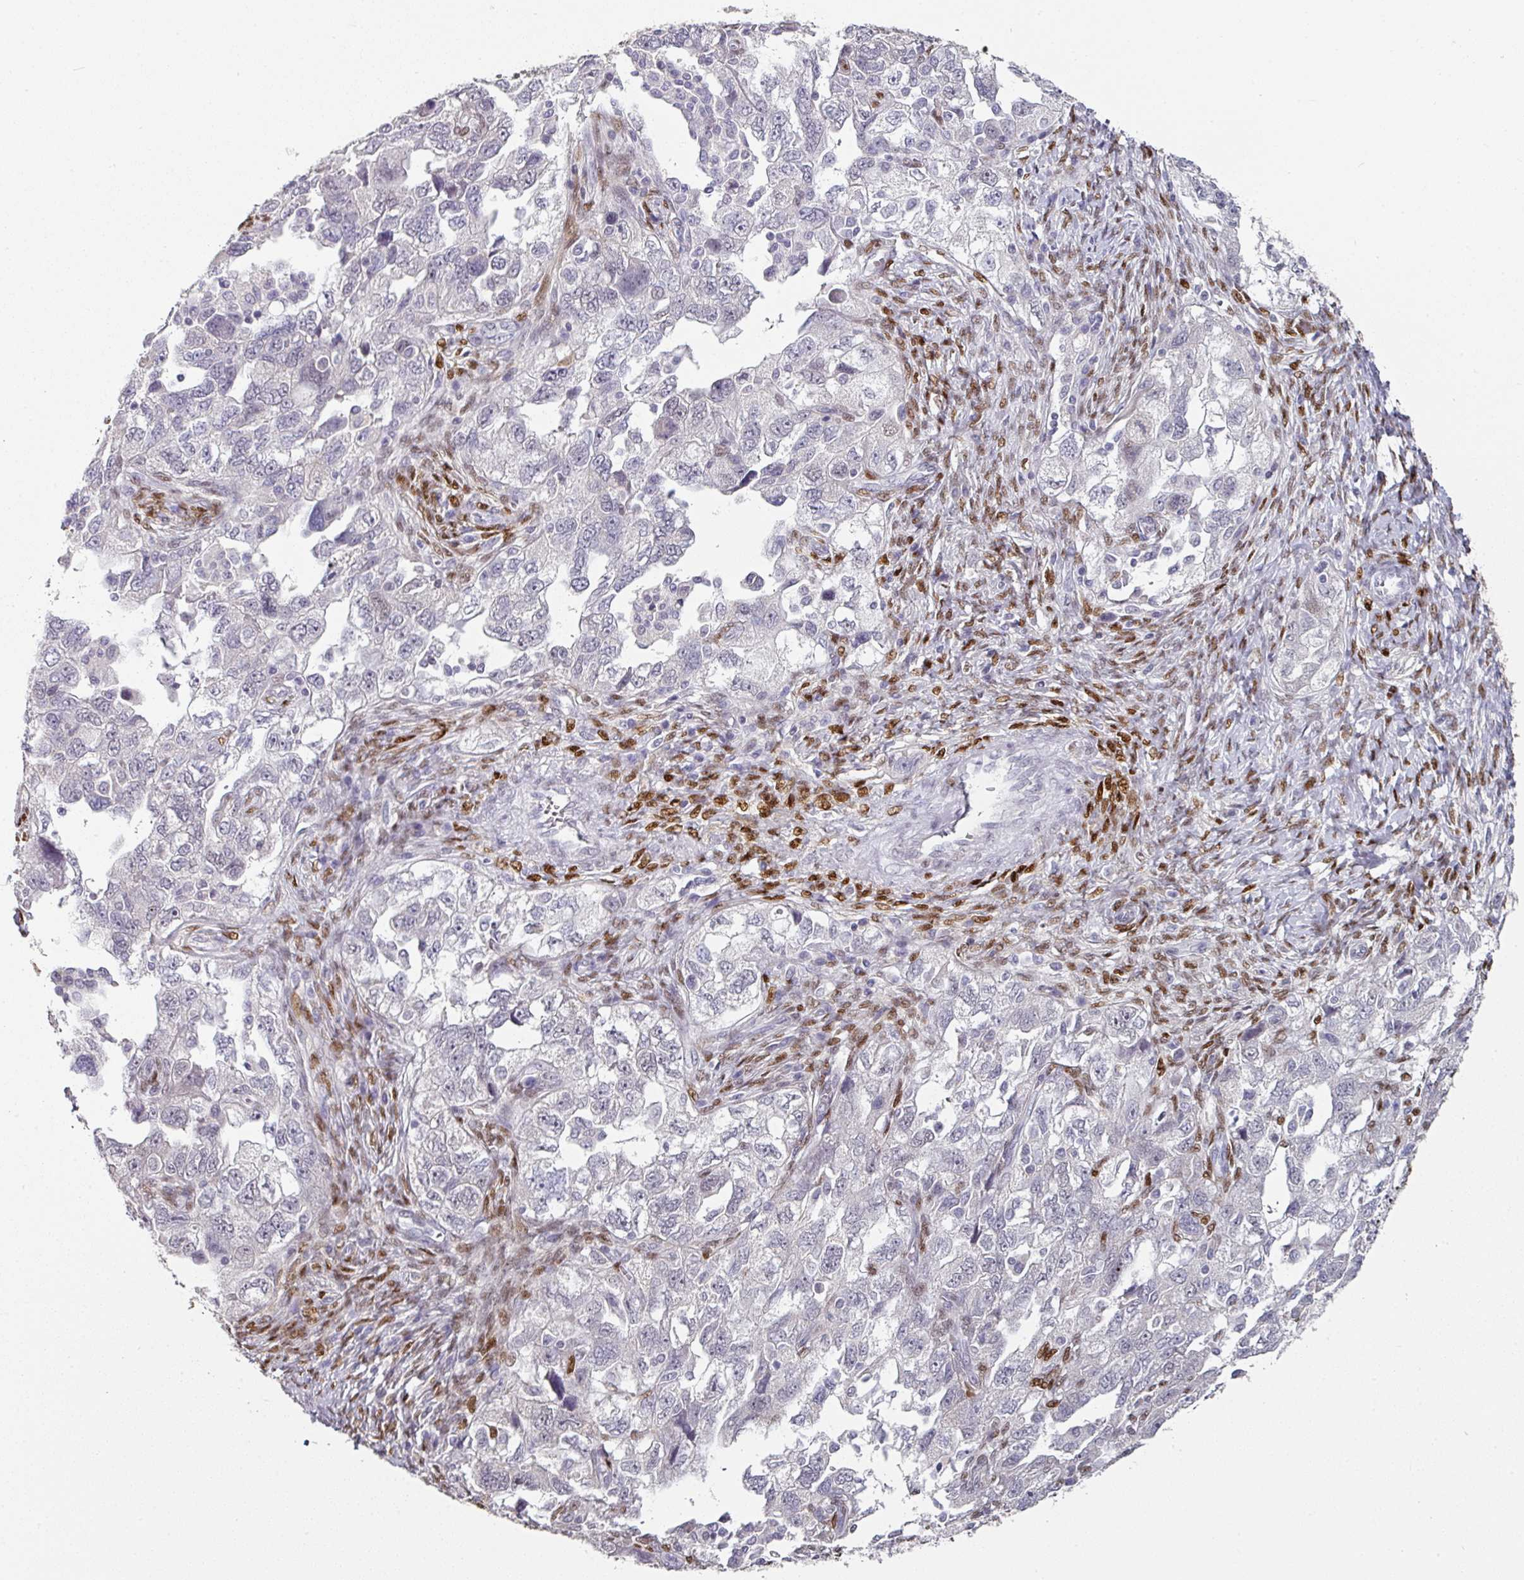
{"staining": {"intensity": "negative", "quantity": "none", "location": "none"}, "tissue": "ovarian cancer", "cell_type": "Tumor cells", "image_type": "cancer", "snomed": [{"axis": "morphology", "description": "Carcinoma, NOS"}, {"axis": "morphology", "description": "Cystadenocarcinoma, serous, NOS"}, {"axis": "topography", "description": "Ovary"}], "caption": "A histopathology image of human carcinoma (ovarian) is negative for staining in tumor cells.", "gene": "ELK1", "patient": {"sex": "female", "age": 69}}